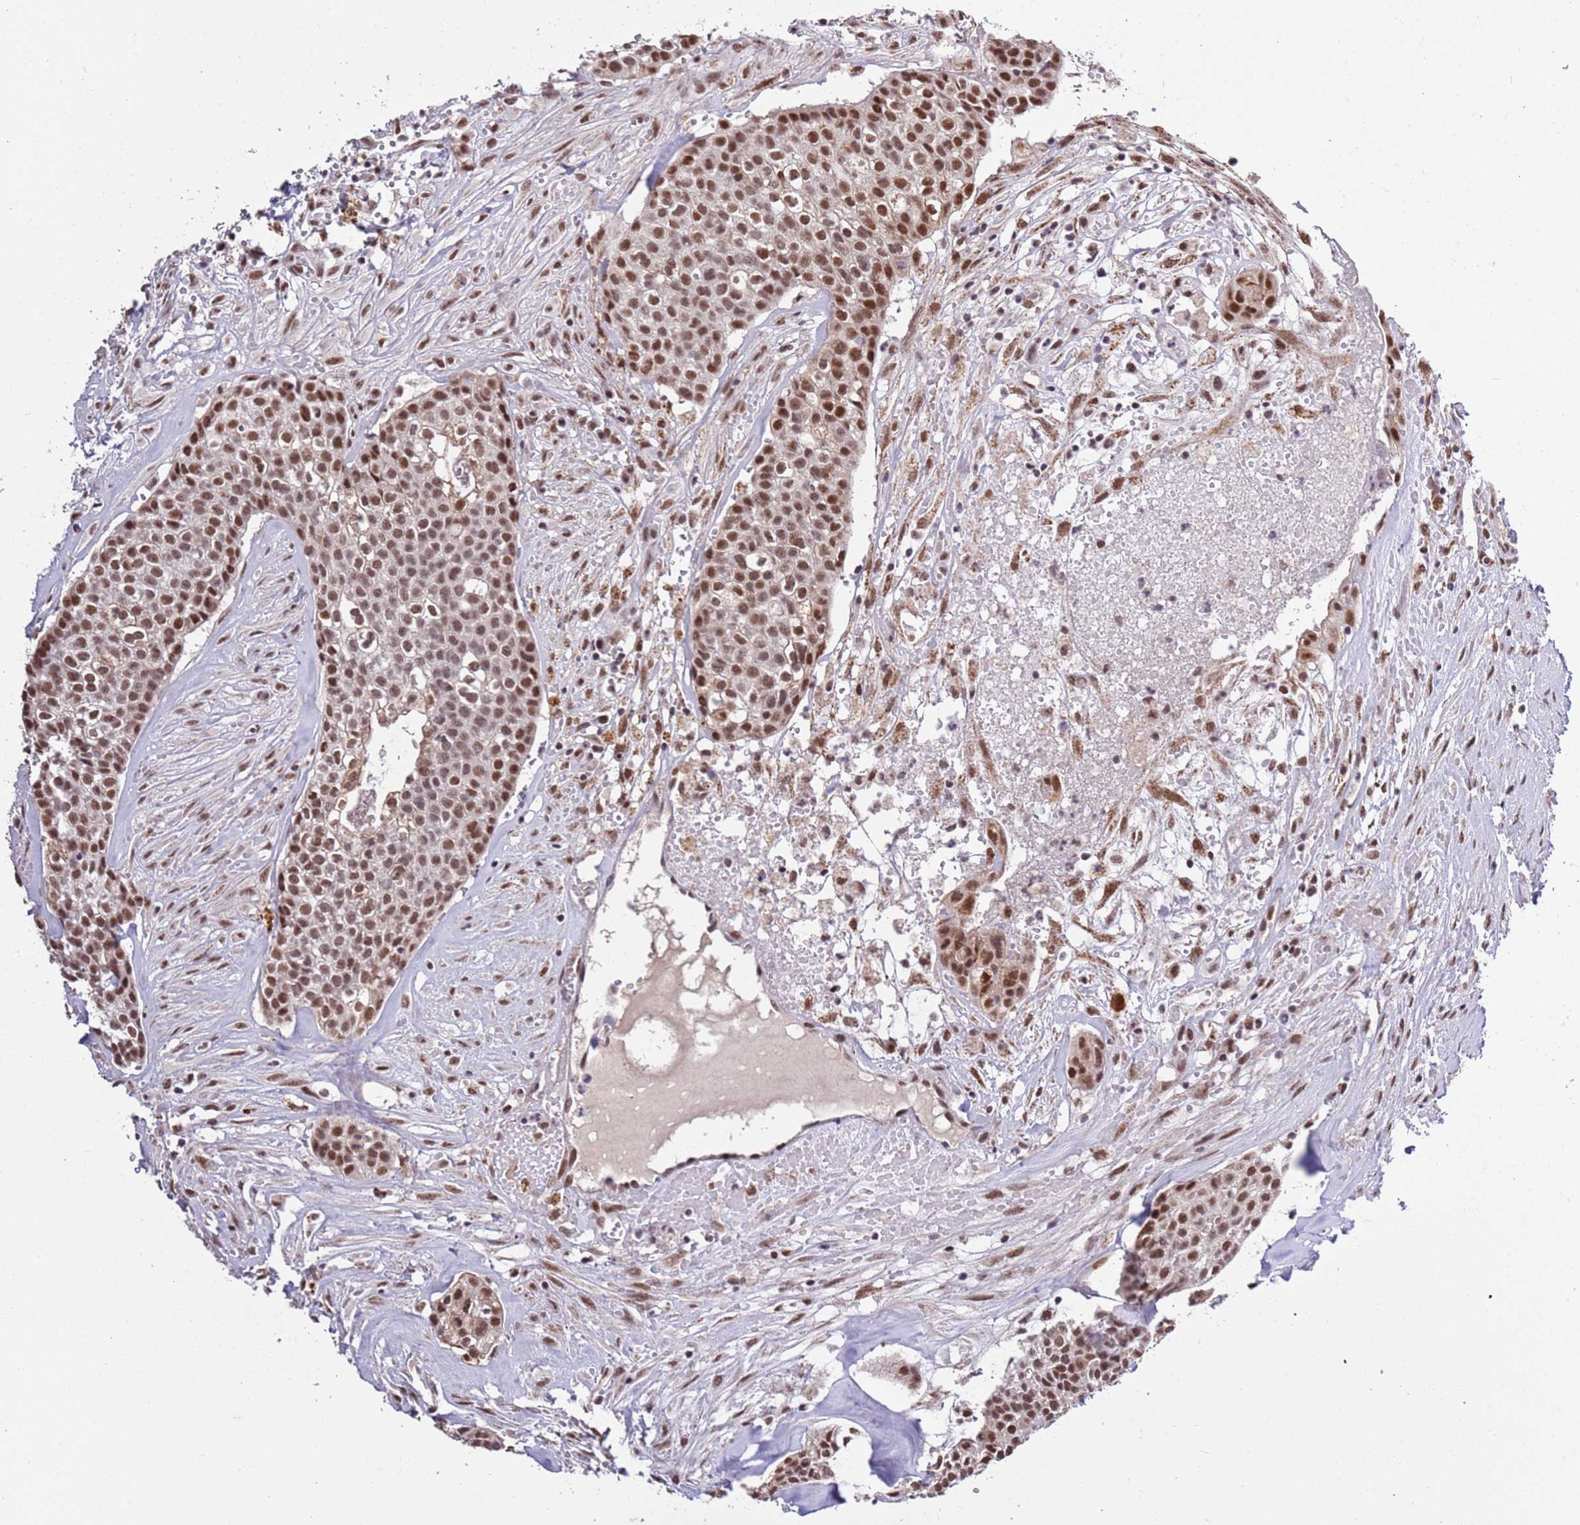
{"staining": {"intensity": "moderate", "quantity": ">75%", "location": "nuclear"}, "tissue": "head and neck cancer", "cell_type": "Tumor cells", "image_type": "cancer", "snomed": [{"axis": "morphology", "description": "Adenocarcinoma, NOS"}, {"axis": "topography", "description": "Head-Neck"}], "caption": "There is medium levels of moderate nuclear expression in tumor cells of head and neck cancer (adenocarcinoma), as demonstrated by immunohistochemical staining (brown color).", "gene": "AKAP8L", "patient": {"sex": "male", "age": 81}}